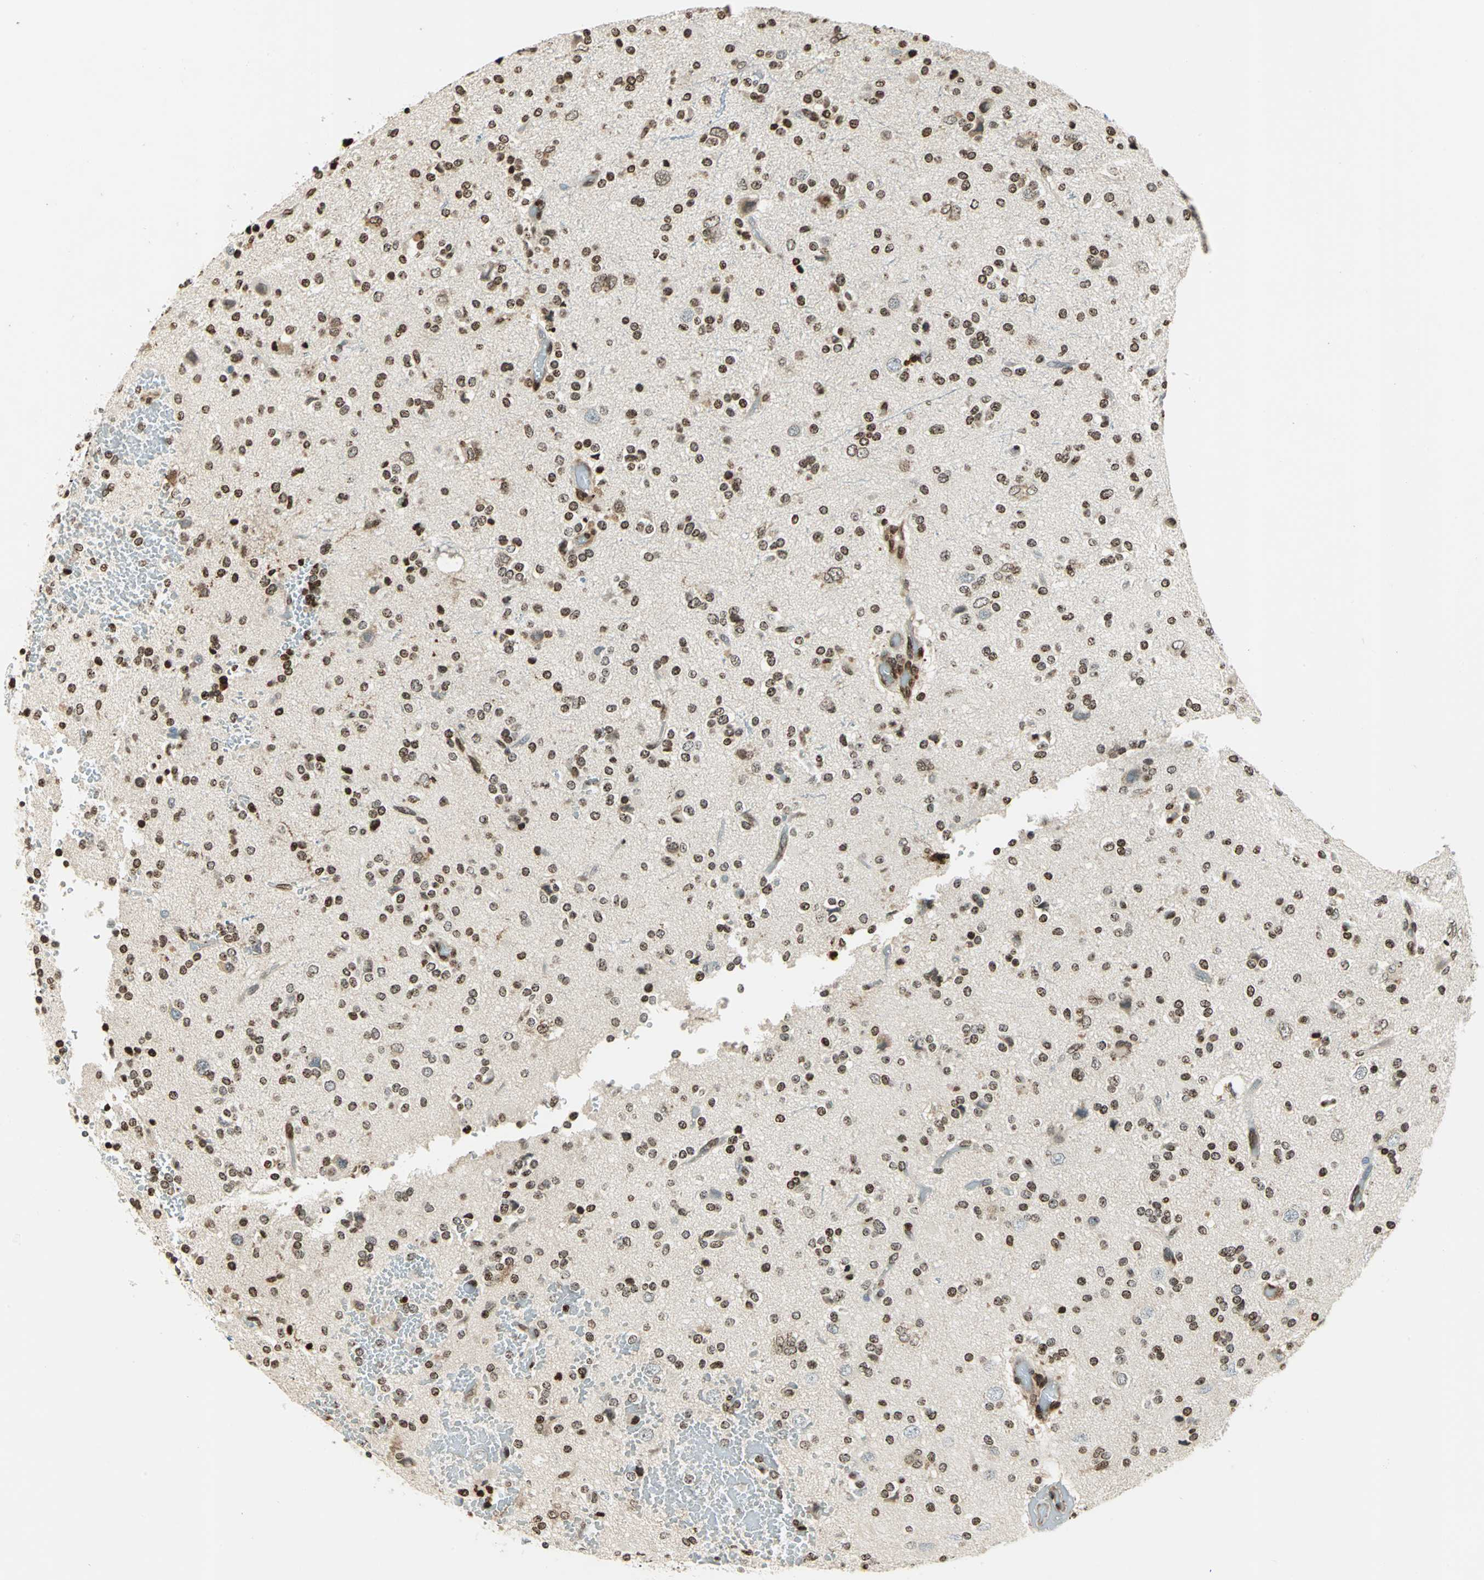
{"staining": {"intensity": "moderate", "quantity": ">75%", "location": "cytoplasmic/membranous,nuclear"}, "tissue": "glioma", "cell_type": "Tumor cells", "image_type": "cancer", "snomed": [{"axis": "morphology", "description": "Glioma, malignant, High grade"}, {"axis": "topography", "description": "Brain"}], "caption": "Glioma stained for a protein reveals moderate cytoplasmic/membranous and nuclear positivity in tumor cells.", "gene": "LGALS3", "patient": {"sex": "male", "age": 47}}